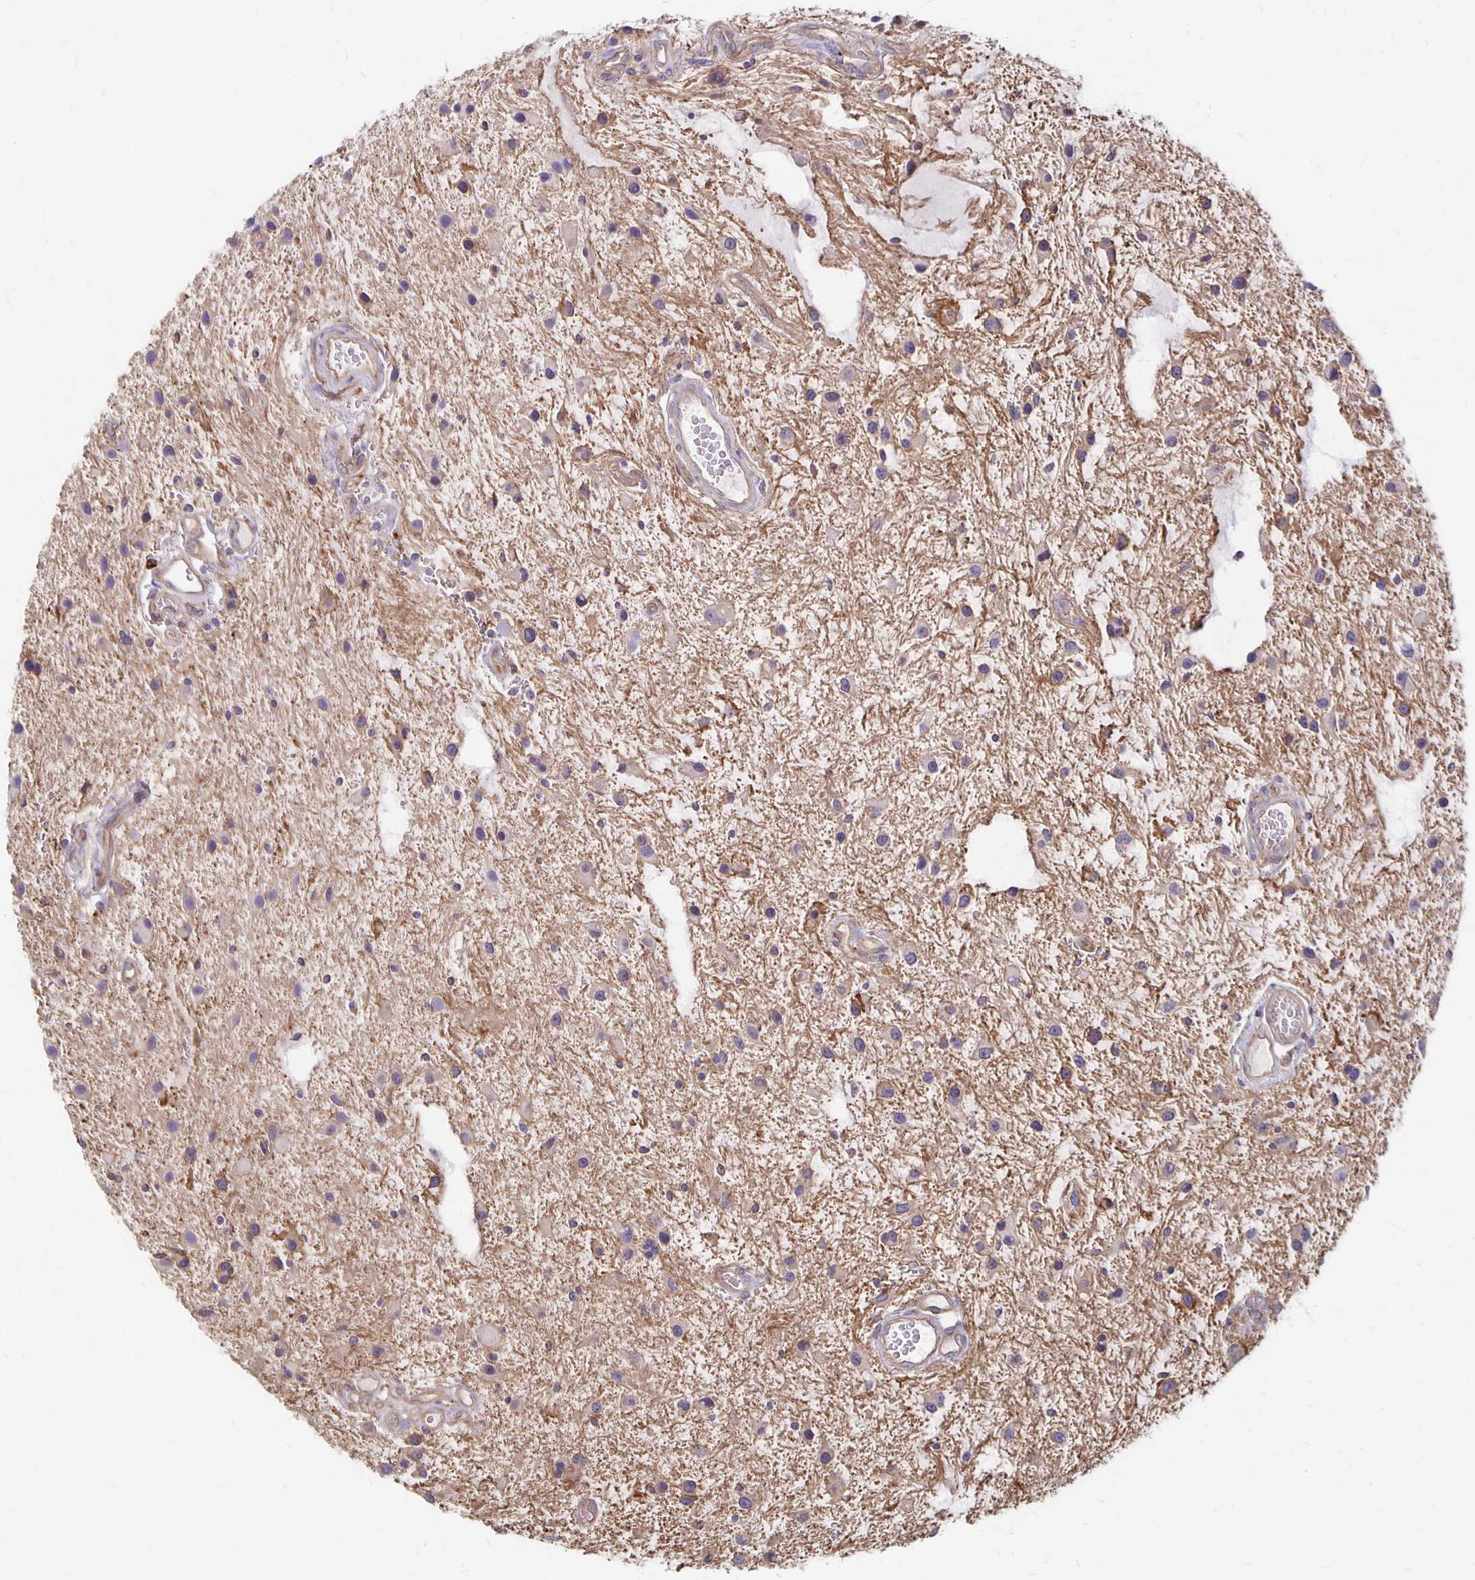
{"staining": {"intensity": "negative", "quantity": "none", "location": "none"}, "tissue": "glioma", "cell_type": "Tumor cells", "image_type": "cancer", "snomed": [{"axis": "morphology", "description": "Glioma, malignant, Low grade"}, {"axis": "topography", "description": "Cerebellum"}], "caption": "This histopathology image is of malignant glioma (low-grade) stained with immunohistochemistry (IHC) to label a protein in brown with the nuclei are counter-stained blue. There is no positivity in tumor cells.", "gene": "PPP1R3E", "patient": {"sex": "female", "age": 14}}